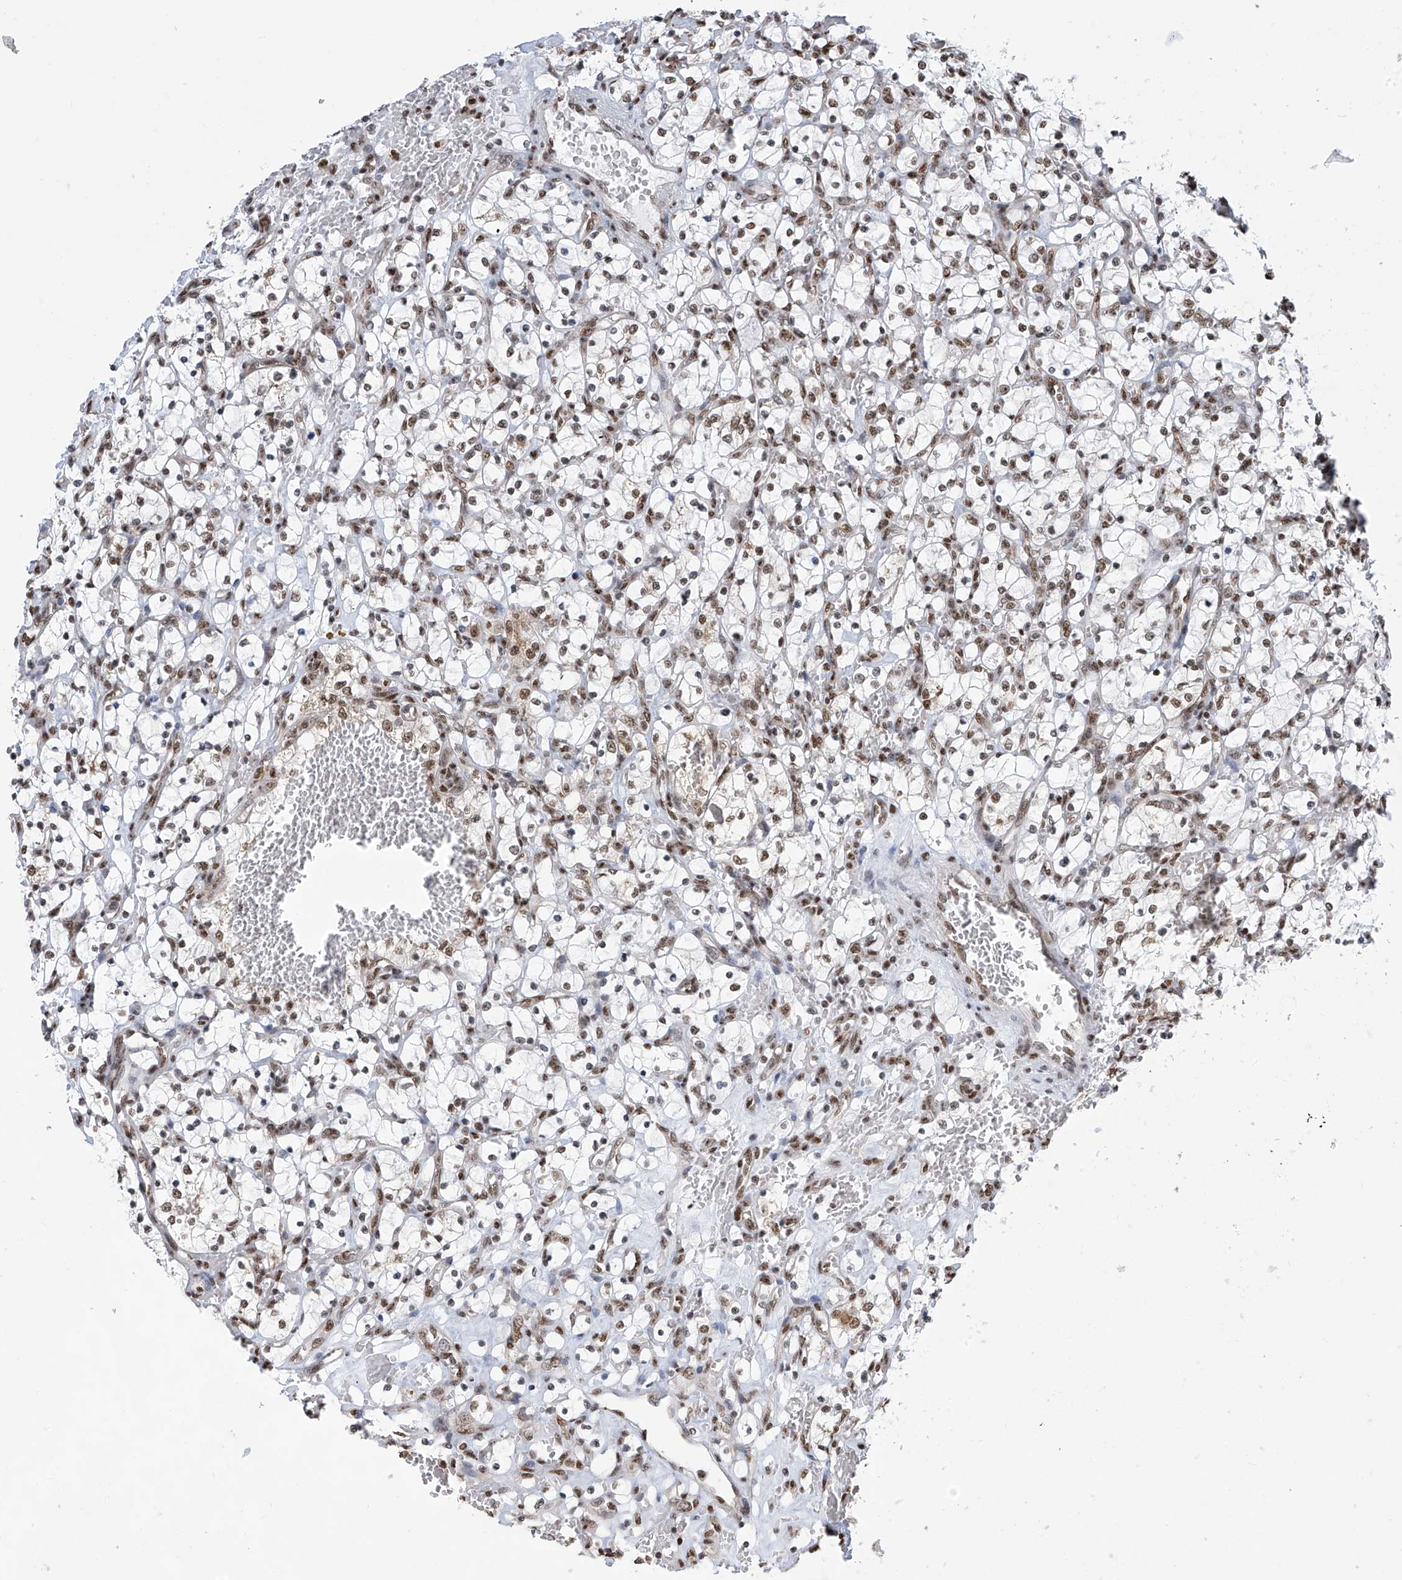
{"staining": {"intensity": "moderate", "quantity": ">75%", "location": "nuclear"}, "tissue": "renal cancer", "cell_type": "Tumor cells", "image_type": "cancer", "snomed": [{"axis": "morphology", "description": "Adenocarcinoma, NOS"}, {"axis": "topography", "description": "Kidney"}], "caption": "High-power microscopy captured an immunohistochemistry (IHC) micrograph of adenocarcinoma (renal), revealing moderate nuclear positivity in about >75% of tumor cells.", "gene": "APLF", "patient": {"sex": "female", "age": 69}}